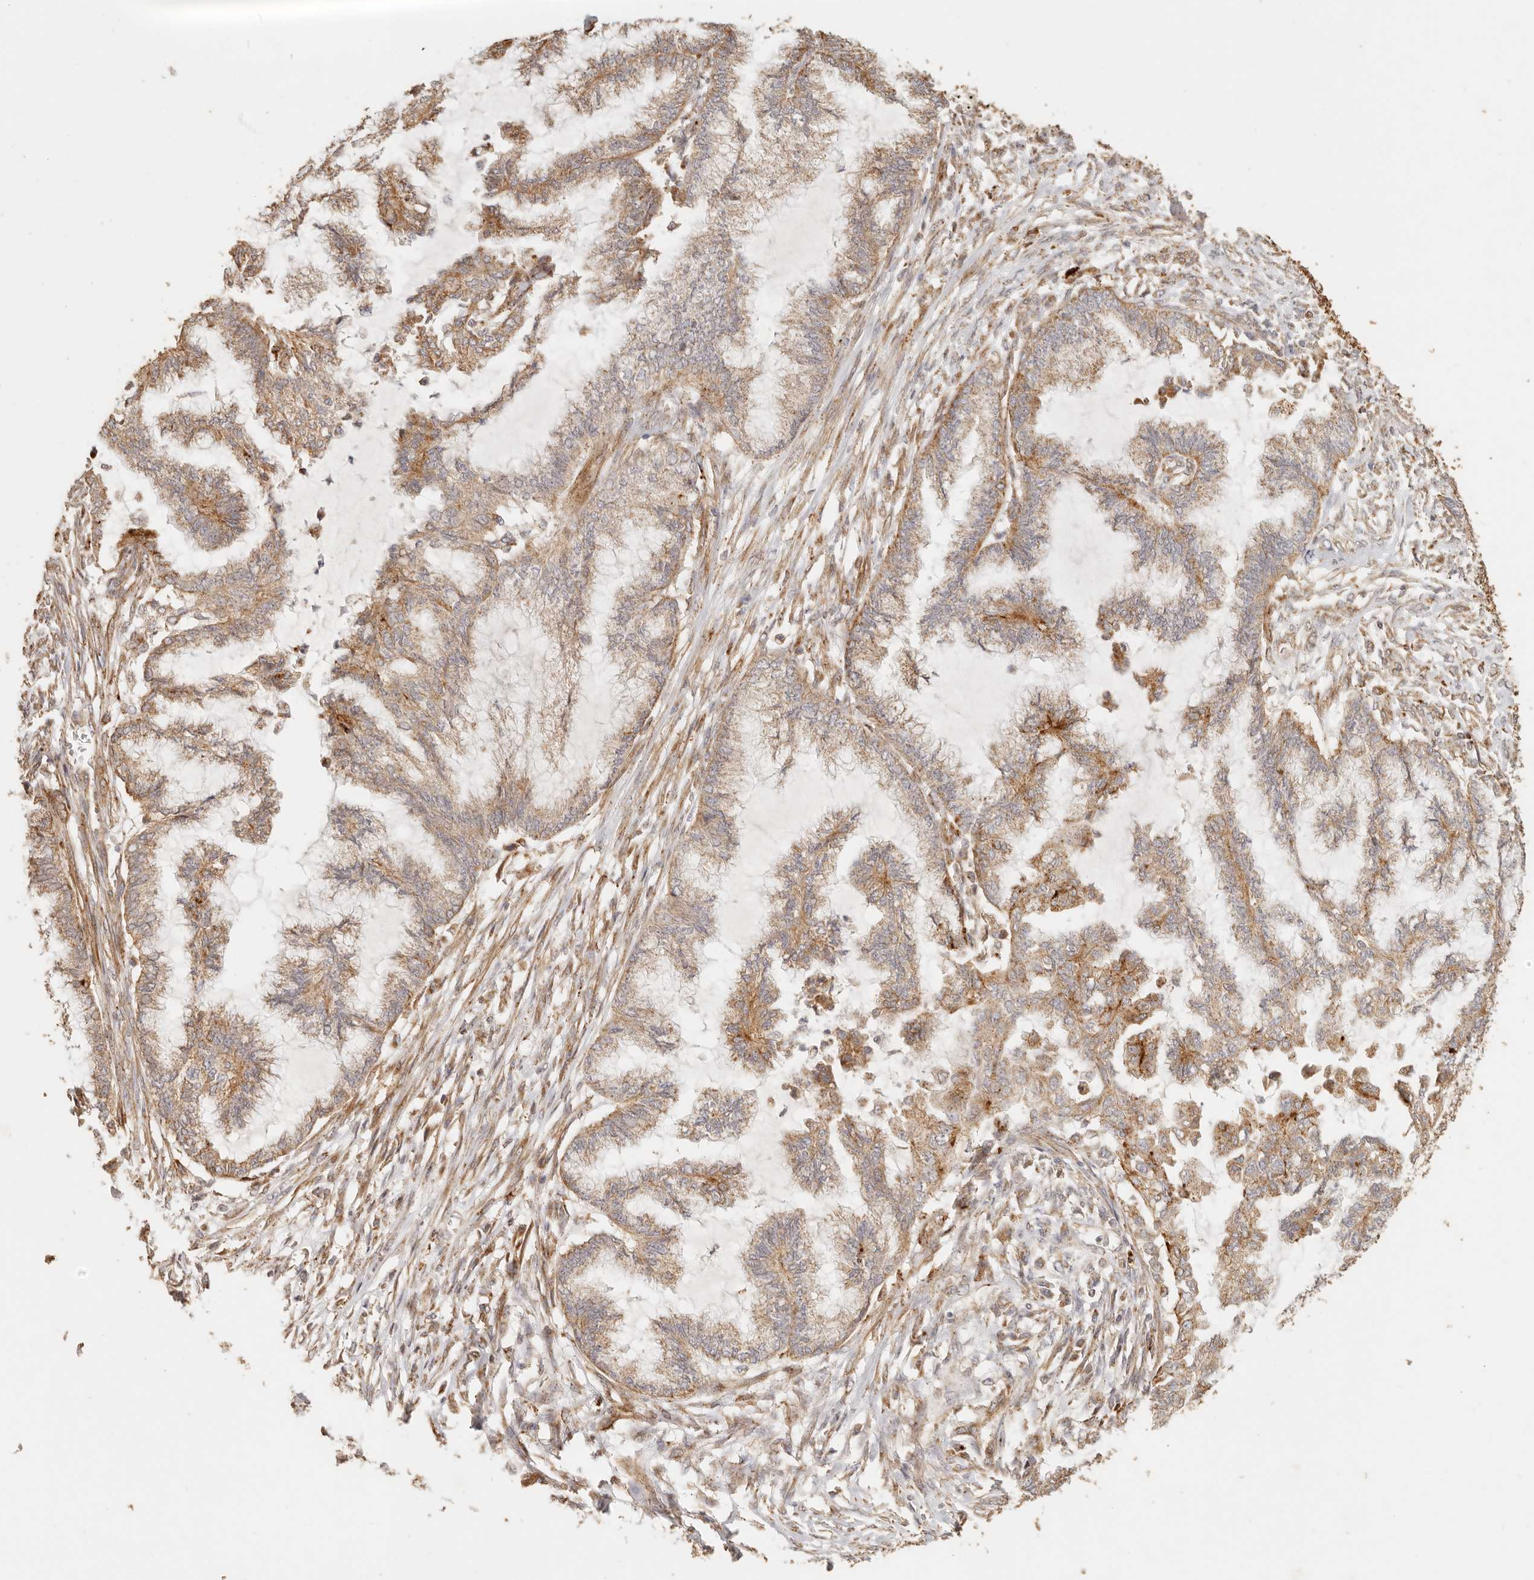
{"staining": {"intensity": "moderate", "quantity": ">75%", "location": "cytoplasmic/membranous"}, "tissue": "endometrial cancer", "cell_type": "Tumor cells", "image_type": "cancer", "snomed": [{"axis": "morphology", "description": "Adenocarcinoma, NOS"}, {"axis": "topography", "description": "Endometrium"}], "caption": "Adenocarcinoma (endometrial) stained with IHC displays moderate cytoplasmic/membranous positivity in about >75% of tumor cells.", "gene": "PTPN22", "patient": {"sex": "female", "age": 86}}